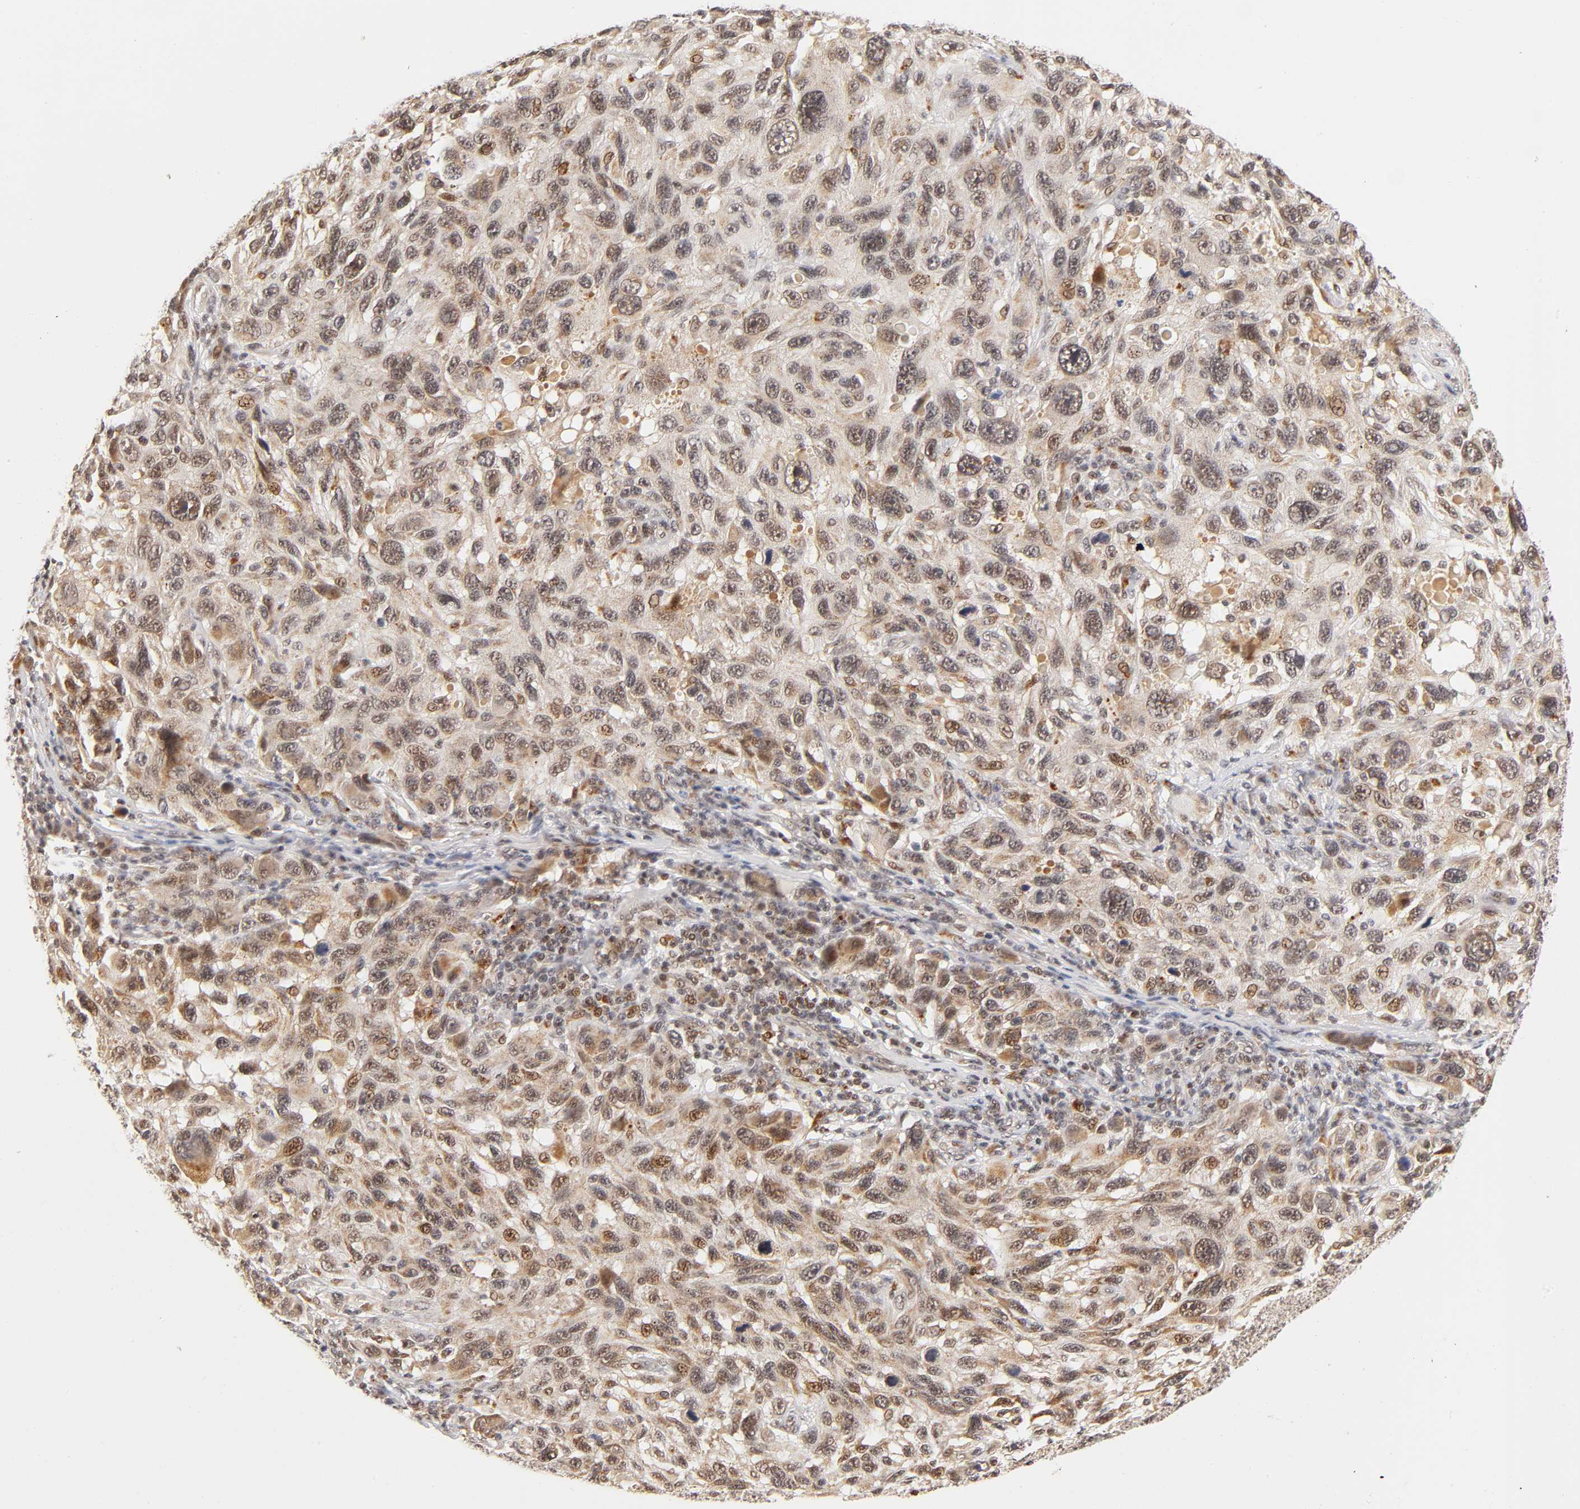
{"staining": {"intensity": "weak", "quantity": "25%-75%", "location": "cytoplasmic/membranous,nuclear"}, "tissue": "melanoma", "cell_type": "Tumor cells", "image_type": "cancer", "snomed": [{"axis": "morphology", "description": "Malignant melanoma, NOS"}, {"axis": "topography", "description": "Skin"}], "caption": "DAB (3,3'-diaminobenzidine) immunohistochemical staining of melanoma exhibits weak cytoplasmic/membranous and nuclear protein positivity in about 25%-75% of tumor cells.", "gene": "TAF10", "patient": {"sex": "male", "age": 53}}